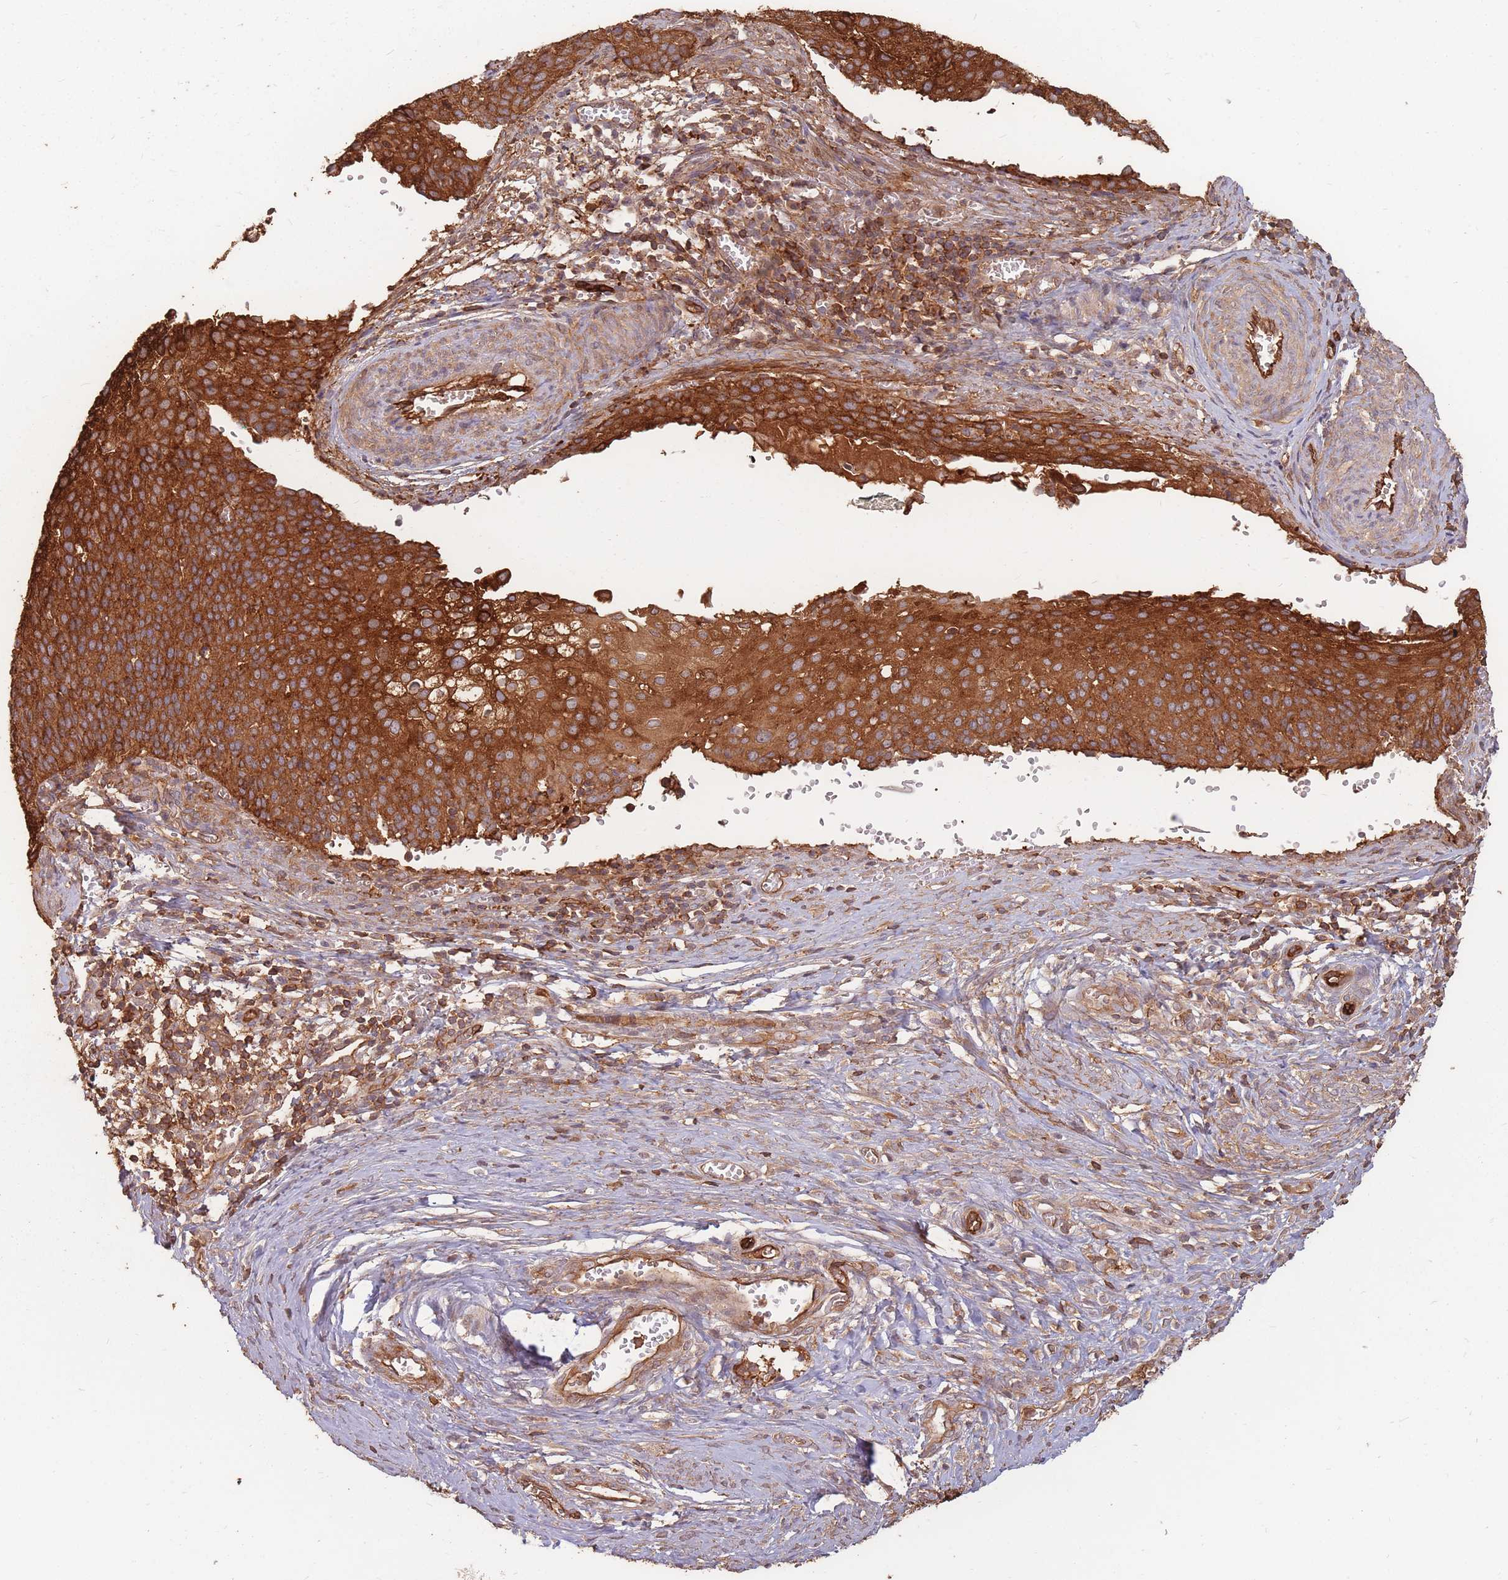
{"staining": {"intensity": "strong", "quantity": ">75%", "location": "cytoplasmic/membranous"}, "tissue": "cervical cancer", "cell_type": "Tumor cells", "image_type": "cancer", "snomed": [{"axis": "morphology", "description": "Squamous cell carcinoma, NOS"}, {"axis": "topography", "description": "Cervix"}], "caption": "An immunohistochemistry micrograph of neoplastic tissue is shown. Protein staining in brown shows strong cytoplasmic/membranous positivity in cervical squamous cell carcinoma within tumor cells. (DAB (3,3'-diaminobenzidine) = brown stain, brightfield microscopy at high magnification).", "gene": "PLS3", "patient": {"sex": "female", "age": 44}}